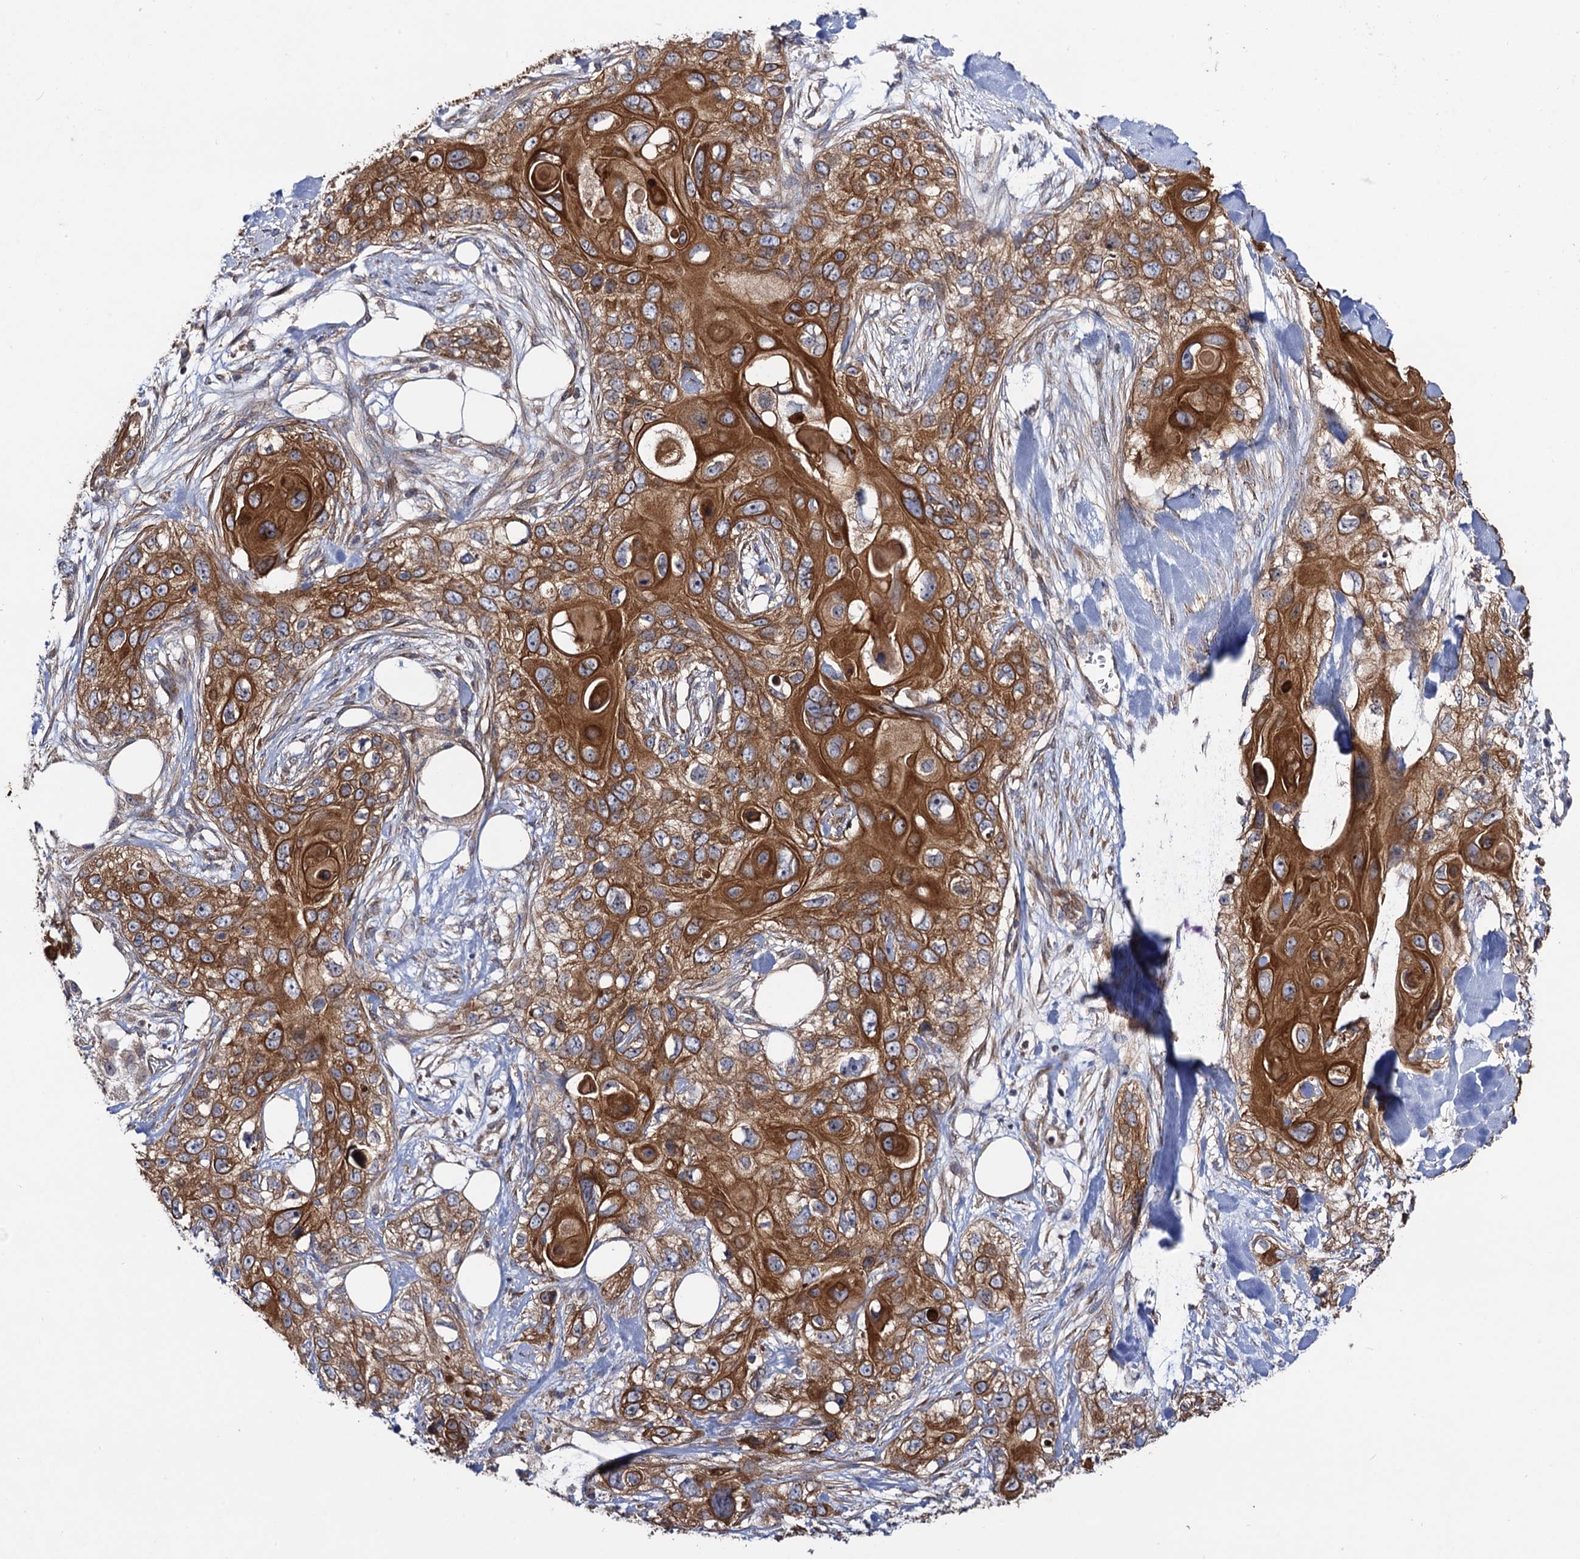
{"staining": {"intensity": "strong", "quantity": ">75%", "location": "cytoplasmic/membranous"}, "tissue": "skin cancer", "cell_type": "Tumor cells", "image_type": "cancer", "snomed": [{"axis": "morphology", "description": "Normal tissue, NOS"}, {"axis": "morphology", "description": "Squamous cell carcinoma, NOS"}, {"axis": "topography", "description": "Skin"}], "caption": "Approximately >75% of tumor cells in skin cancer (squamous cell carcinoma) exhibit strong cytoplasmic/membranous protein expression as visualized by brown immunohistochemical staining.", "gene": "DYDC1", "patient": {"sex": "male", "age": 72}}